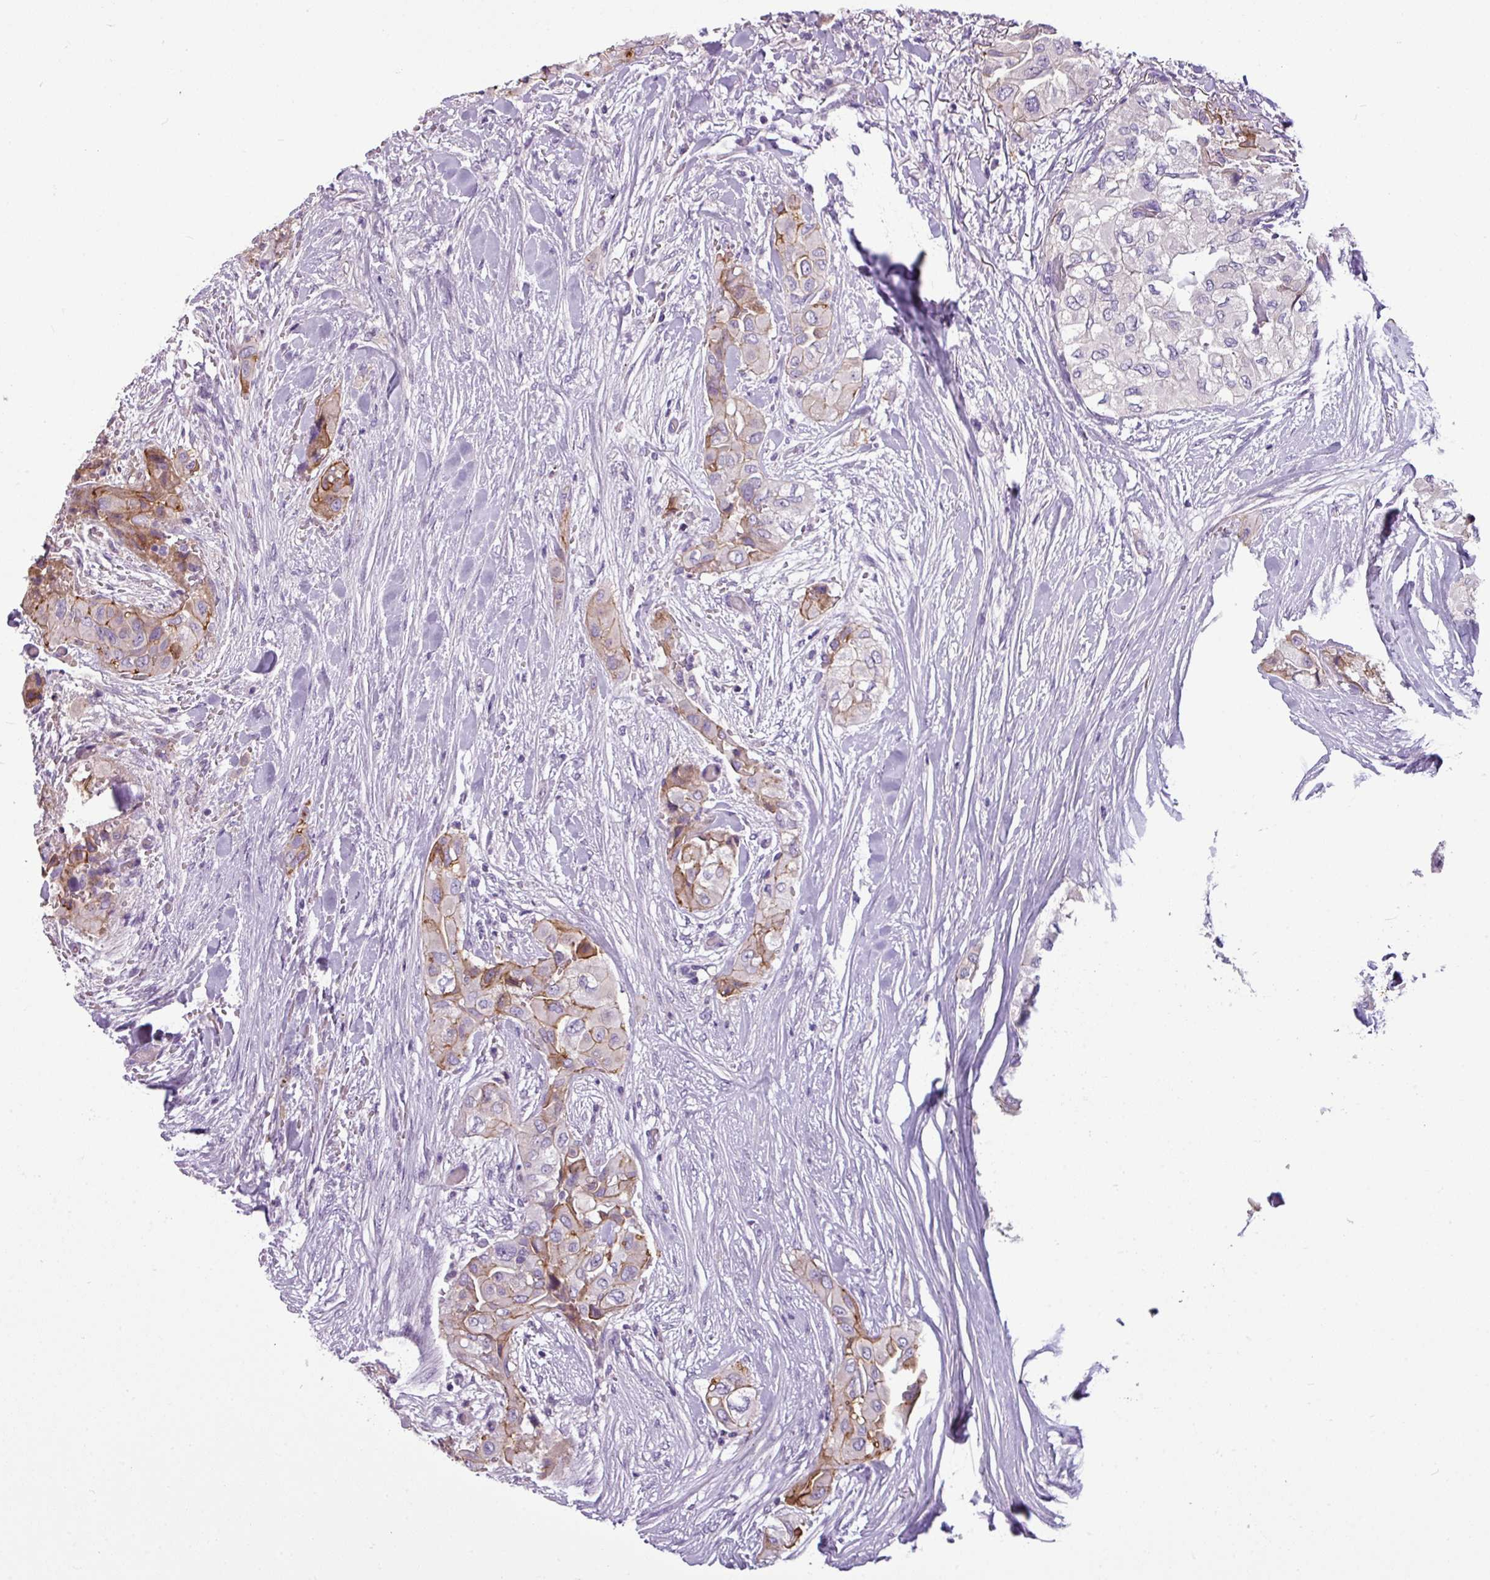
{"staining": {"intensity": "moderate", "quantity": "<25%", "location": "cytoplasmic/membranous"}, "tissue": "thyroid cancer", "cell_type": "Tumor cells", "image_type": "cancer", "snomed": [{"axis": "morphology", "description": "Papillary adenocarcinoma, NOS"}, {"axis": "topography", "description": "Thyroid gland"}], "caption": "Papillary adenocarcinoma (thyroid) was stained to show a protein in brown. There is low levels of moderate cytoplasmic/membranous expression in about <25% of tumor cells. Using DAB (brown) and hematoxylin (blue) stains, captured at high magnification using brightfield microscopy.", "gene": "TMEM178B", "patient": {"sex": "female", "age": 59}}